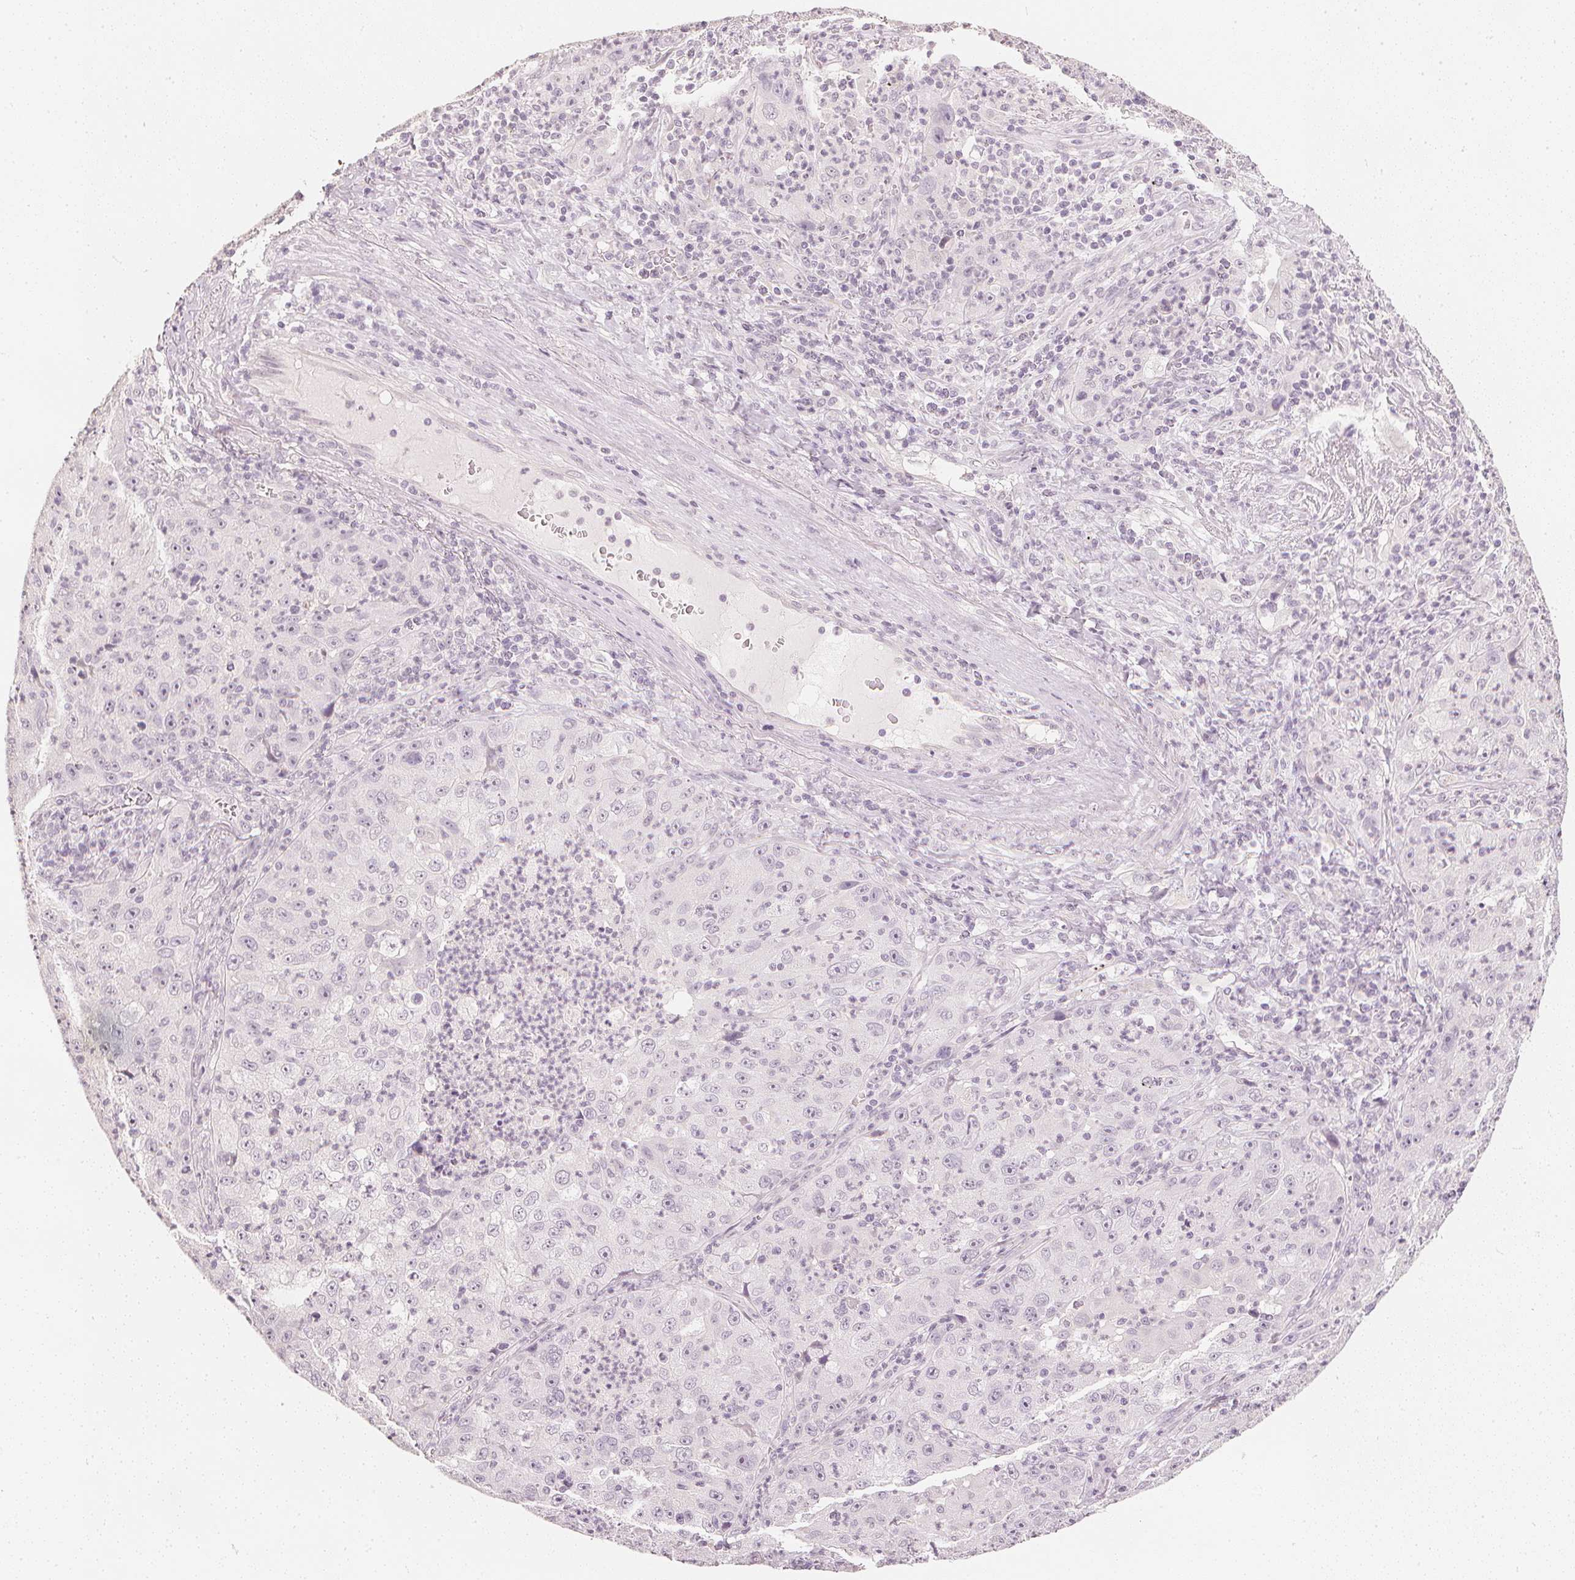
{"staining": {"intensity": "negative", "quantity": "none", "location": "none"}, "tissue": "lung cancer", "cell_type": "Tumor cells", "image_type": "cancer", "snomed": [{"axis": "morphology", "description": "Squamous cell carcinoma, NOS"}, {"axis": "topography", "description": "Lung"}], "caption": "IHC micrograph of neoplastic tissue: human squamous cell carcinoma (lung) stained with DAB shows no significant protein staining in tumor cells. (Brightfield microscopy of DAB immunohistochemistry (IHC) at high magnification).", "gene": "CALB1", "patient": {"sex": "male", "age": 71}}